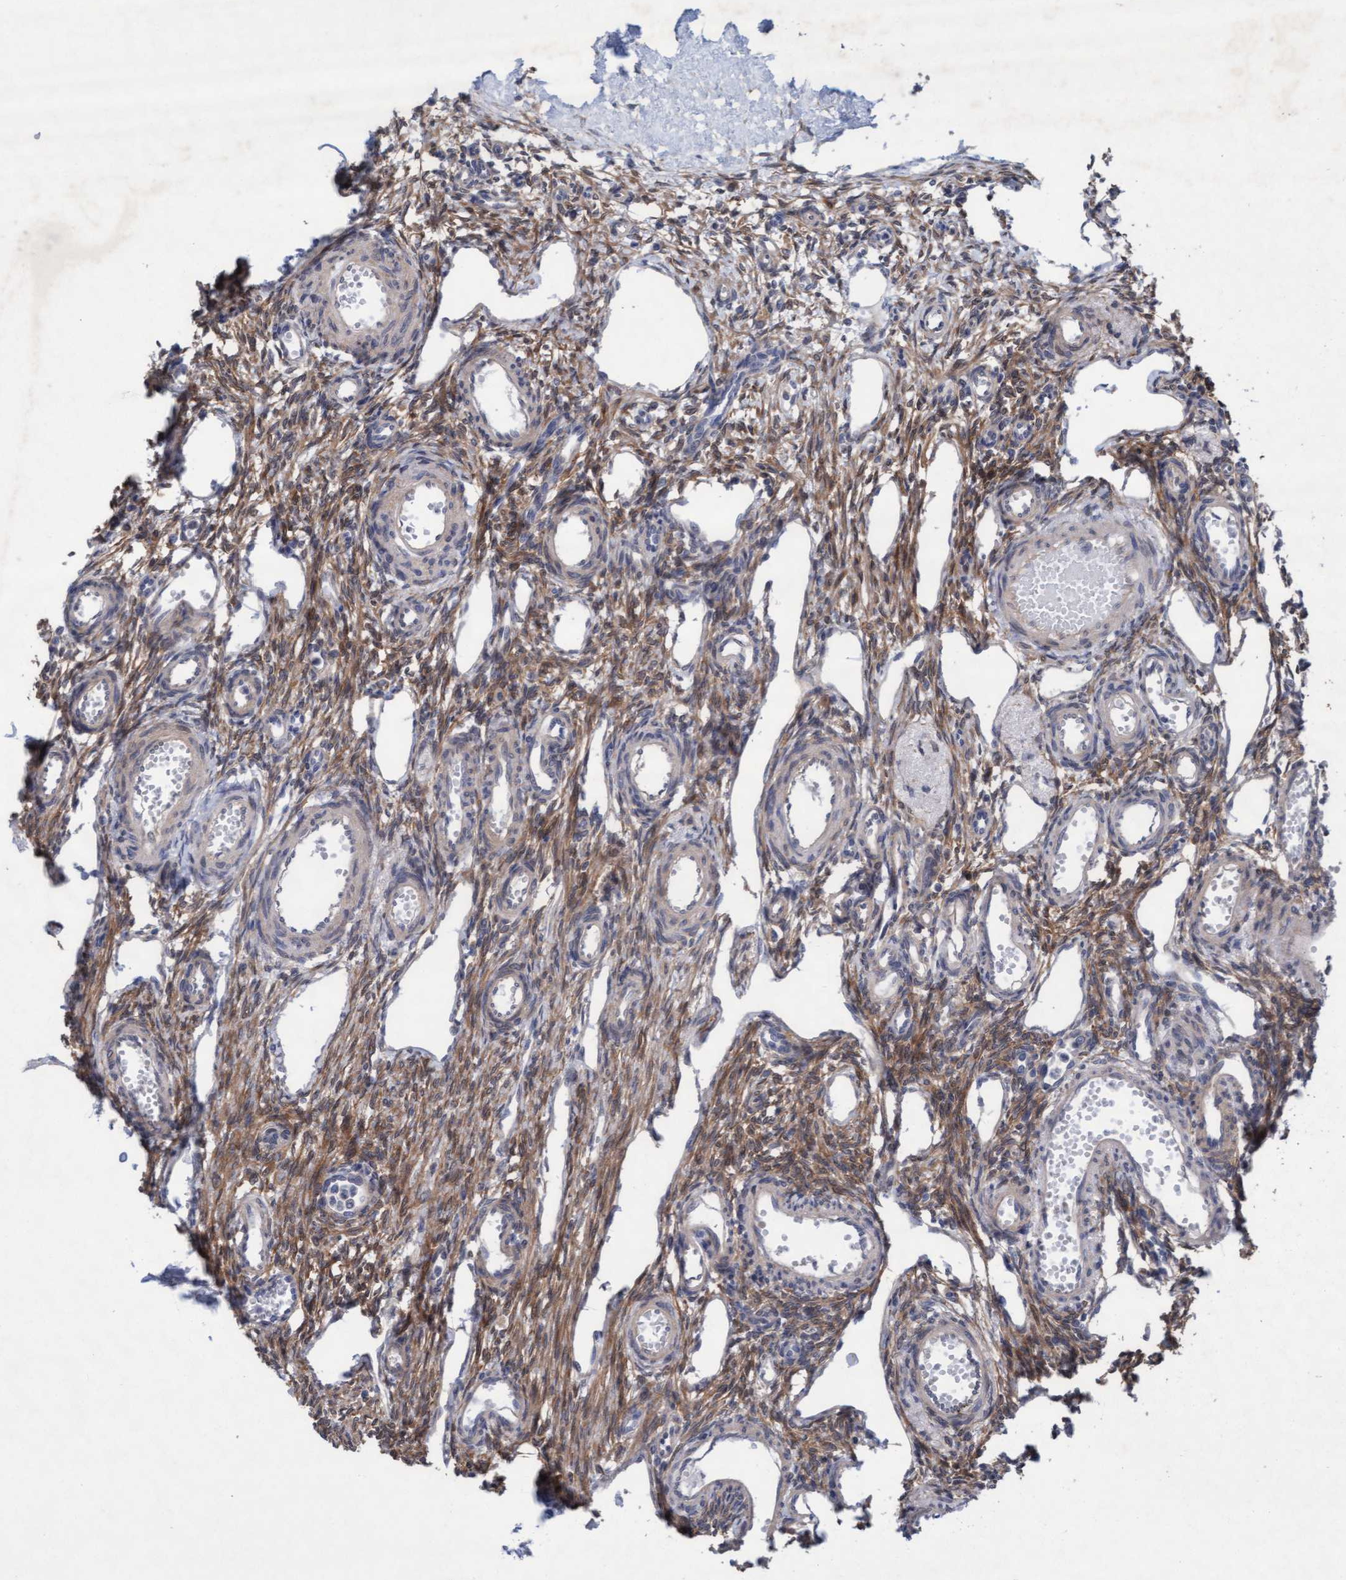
{"staining": {"intensity": "moderate", "quantity": ">75%", "location": "cytoplasmic/membranous"}, "tissue": "ovary", "cell_type": "Ovarian stroma cells", "image_type": "normal", "snomed": [{"axis": "morphology", "description": "Normal tissue, NOS"}, {"axis": "topography", "description": "Ovary"}], "caption": "Unremarkable ovary demonstrates moderate cytoplasmic/membranous expression in approximately >75% of ovarian stroma cells, visualized by immunohistochemistry.", "gene": "PLCD1", "patient": {"sex": "female", "age": 33}}